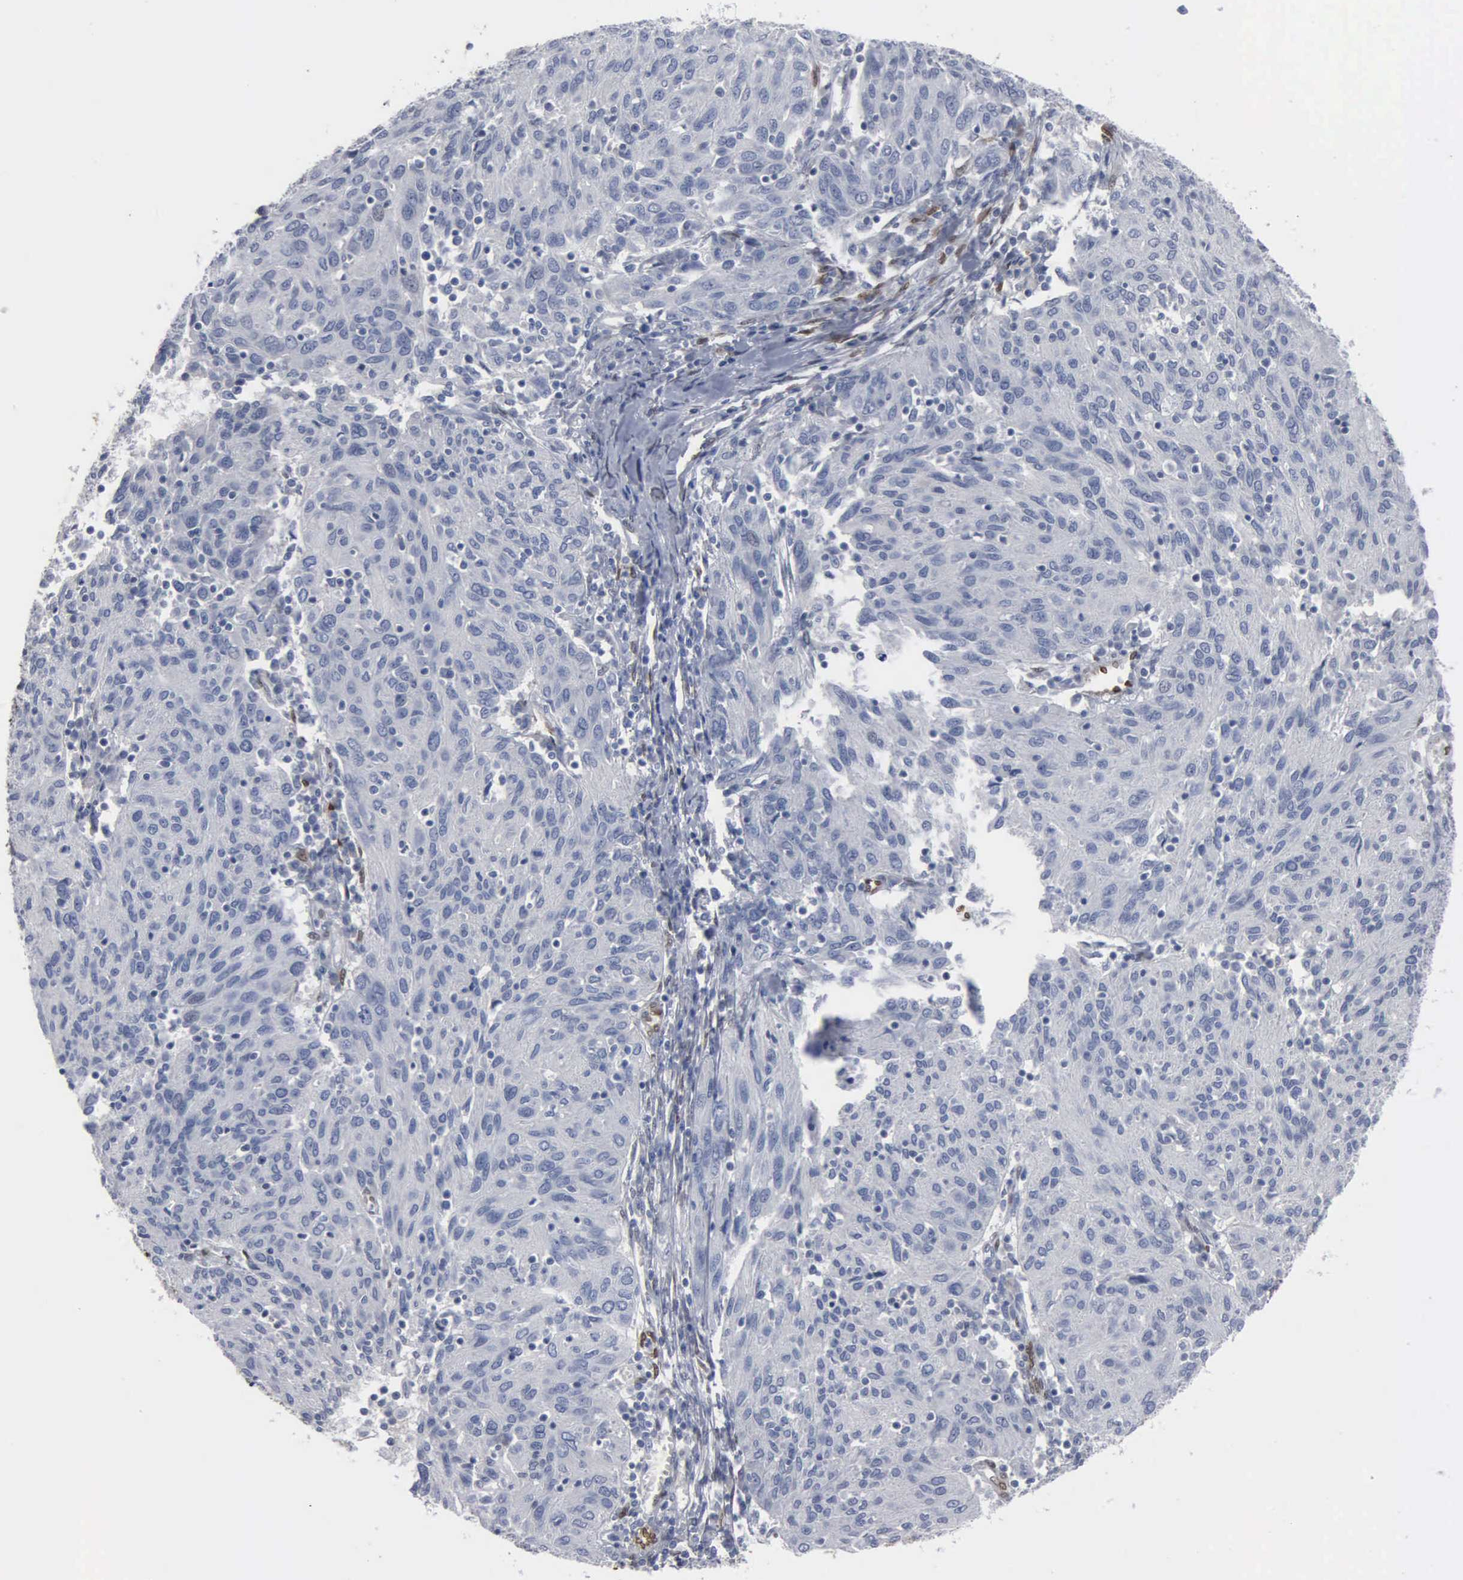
{"staining": {"intensity": "negative", "quantity": "none", "location": "none"}, "tissue": "ovarian cancer", "cell_type": "Tumor cells", "image_type": "cancer", "snomed": [{"axis": "morphology", "description": "Carcinoma, endometroid"}, {"axis": "topography", "description": "Ovary"}], "caption": "This image is of ovarian cancer (endometroid carcinoma) stained with immunohistochemistry to label a protein in brown with the nuclei are counter-stained blue. There is no positivity in tumor cells. (Brightfield microscopy of DAB (3,3'-diaminobenzidine) immunohistochemistry at high magnification).", "gene": "FGF2", "patient": {"sex": "female", "age": 50}}